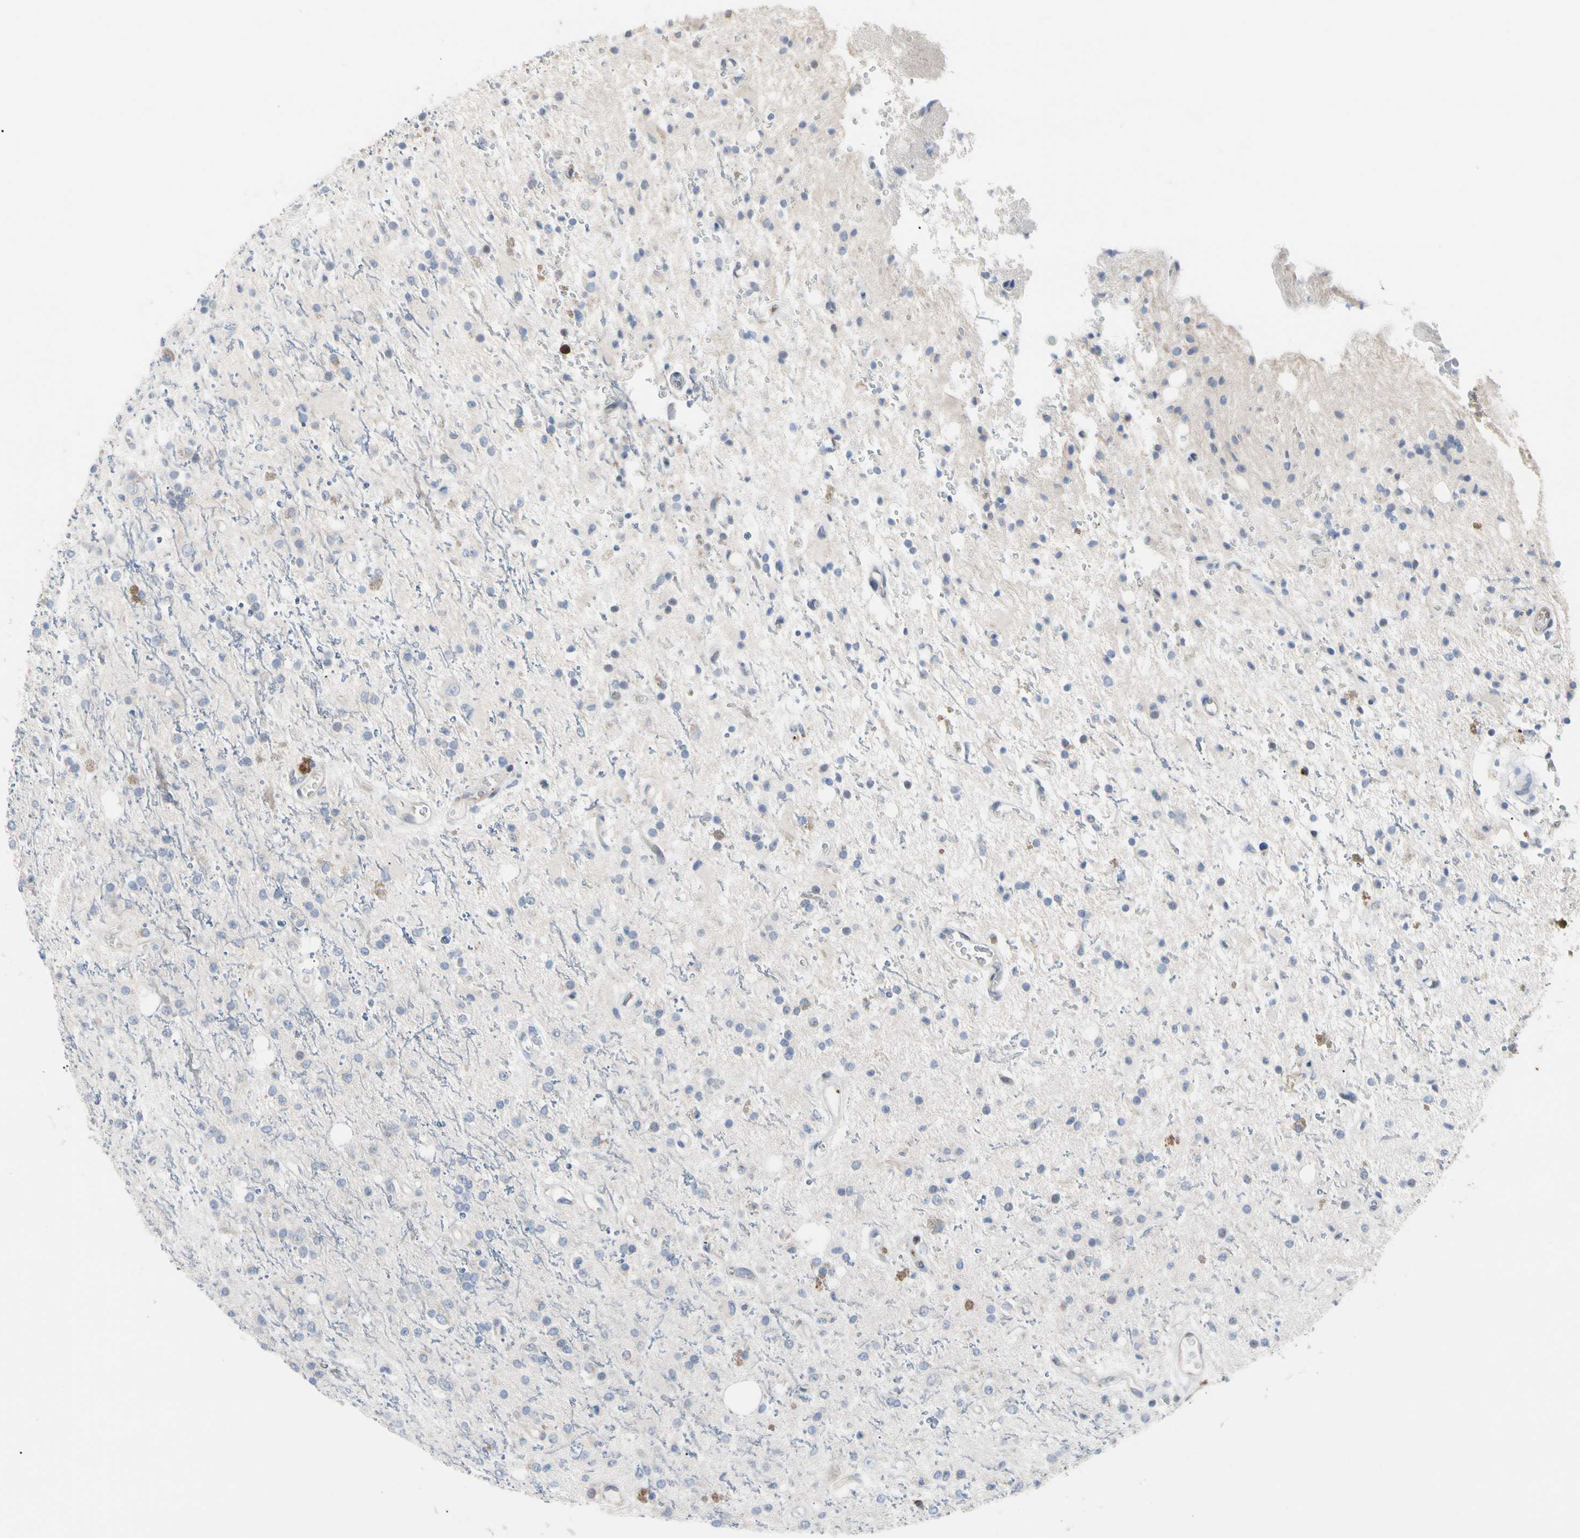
{"staining": {"intensity": "weak", "quantity": "<25%", "location": "cytoplasmic/membranous"}, "tissue": "glioma", "cell_type": "Tumor cells", "image_type": "cancer", "snomed": [{"axis": "morphology", "description": "Glioma, malignant, High grade"}, {"axis": "topography", "description": "Brain"}], "caption": "IHC photomicrograph of neoplastic tissue: glioma stained with DAB exhibits no significant protein positivity in tumor cells.", "gene": "MCL1", "patient": {"sex": "male", "age": 47}}